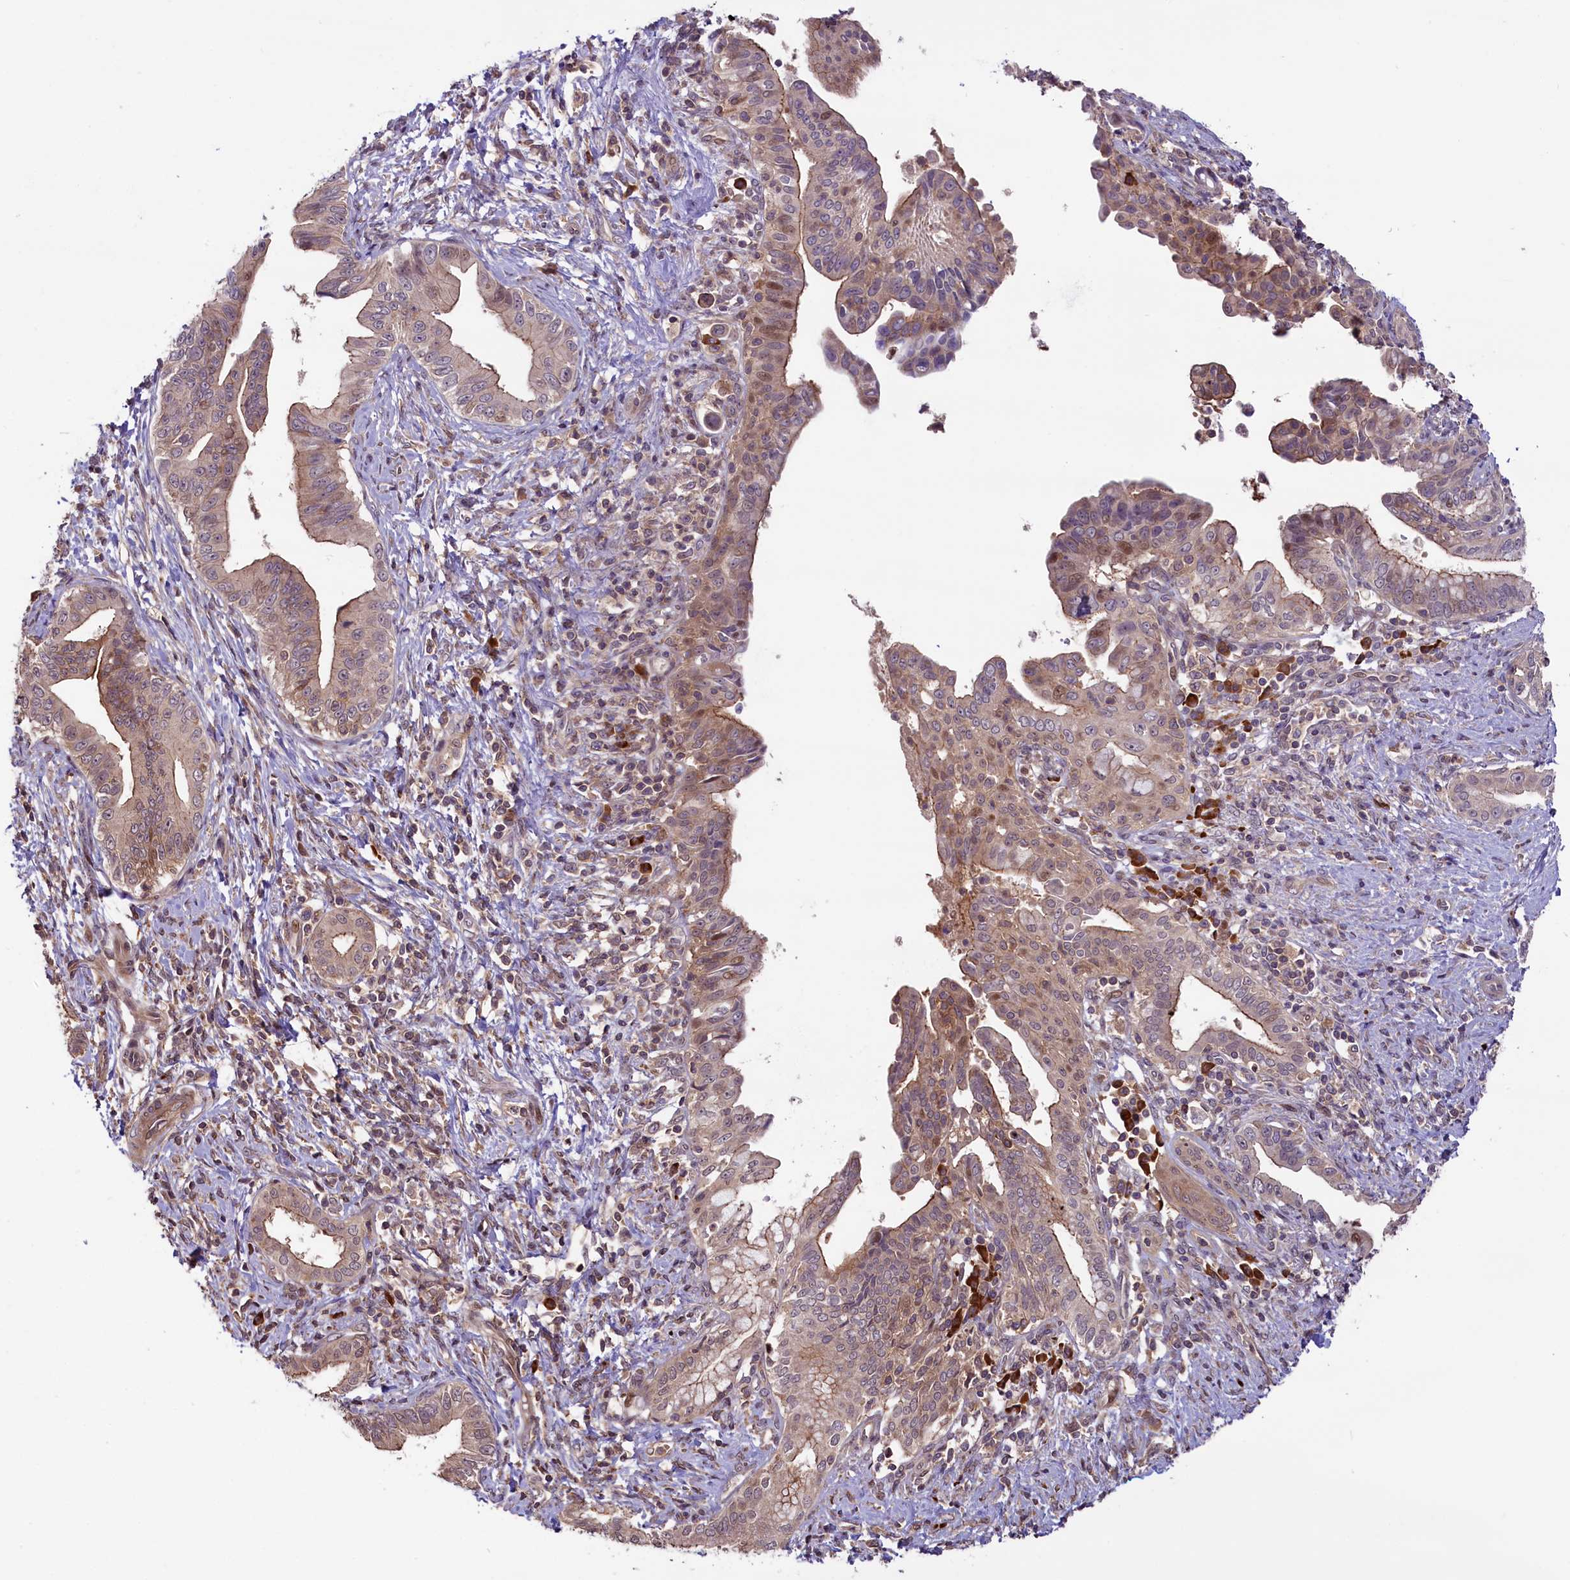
{"staining": {"intensity": "moderate", "quantity": "<25%", "location": "cytoplasmic/membranous,nuclear"}, "tissue": "pancreatic cancer", "cell_type": "Tumor cells", "image_type": "cancer", "snomed": [{"axis": "morphology", "description": "Adenocarcinoma, NOS"}, {"axis": "topography", "description": "Pancreas"}], "caption": "This is a photomicrograph of IHC staining of pancreatic adenocarcinoma, which shows moderate expression in the cytoplasmic/membranous and nuclear of tumor cells.", "gene": "RIC8A", "patient": {"sex": "female", "age": 55}}